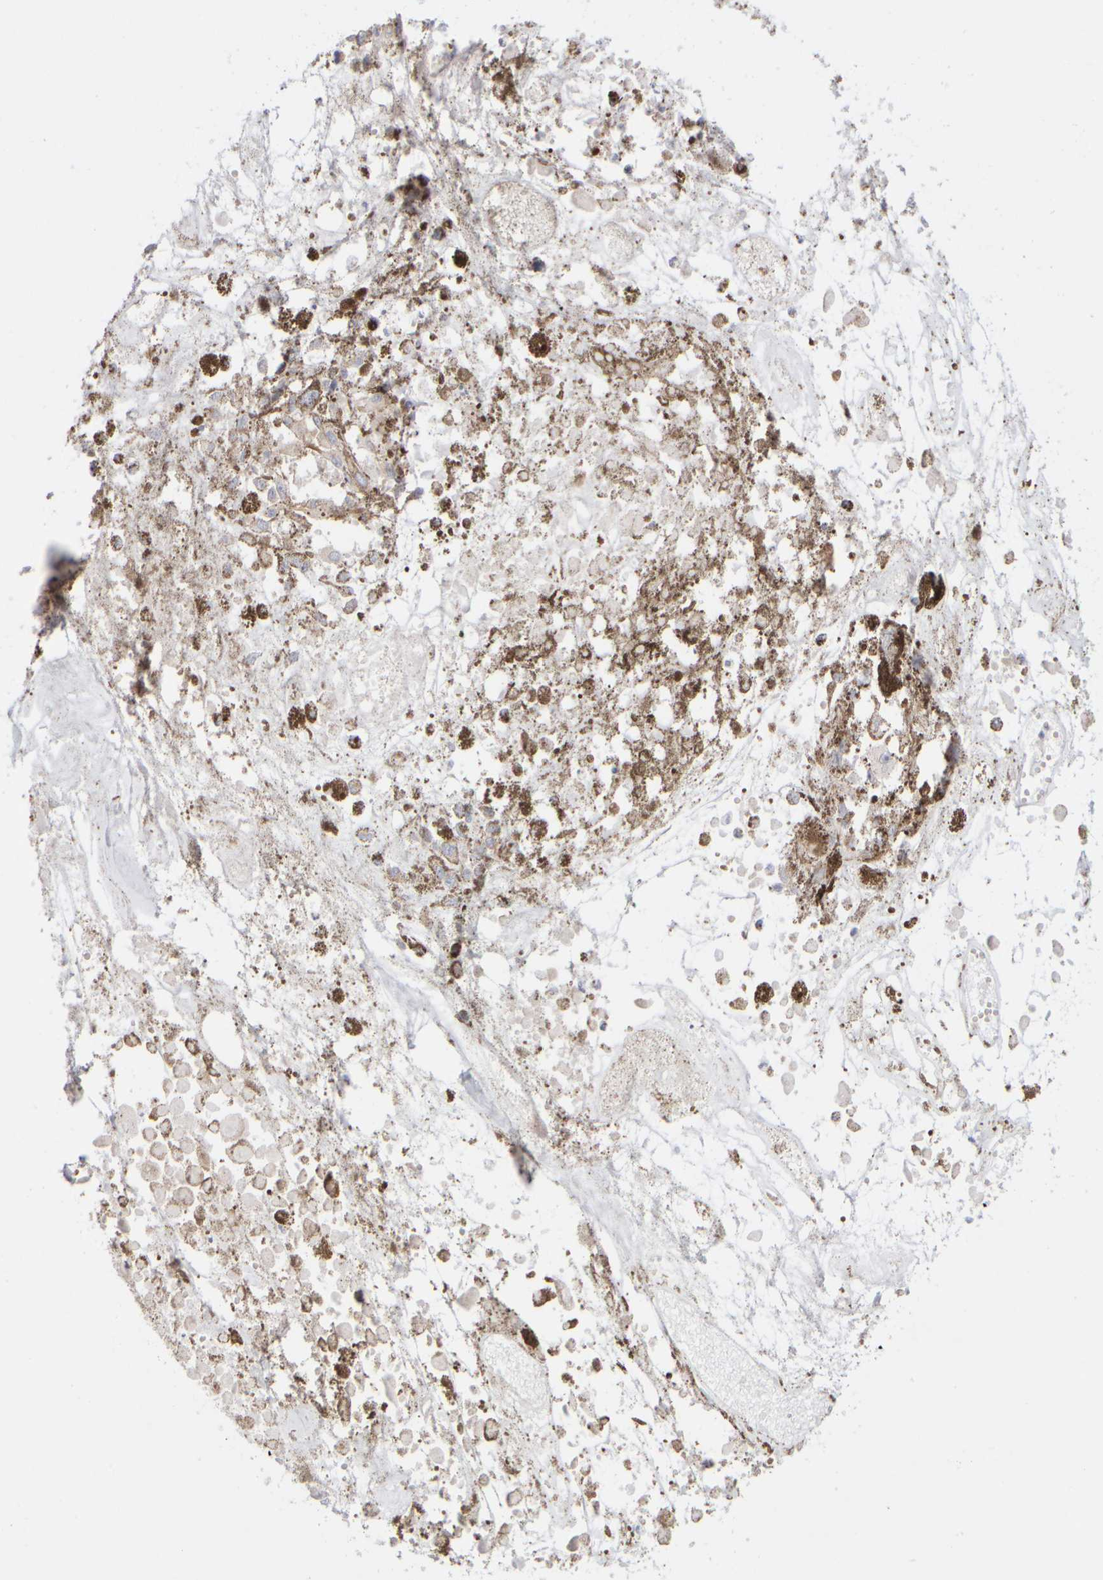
{"staining": {"intensity": "weak", "quantity": "<25%", "location": "cytoplasmic/membranous"}, "tissue": "melanoma", "cell_type": "Tumor cells", "image_type": "cancer", "snomed": [{"axis": "morphology", "description": "Malignant melanoma, Metastatic site"}, {"axis": "topography", "description": "Lymph node"}], "caption": "An immunohistochemistry photomicrograph of melanoma is shown. There is no staining in tumor cells of melanoma.", "gene": "GOPC", "patient": {"sex": "male", "age": 59}}